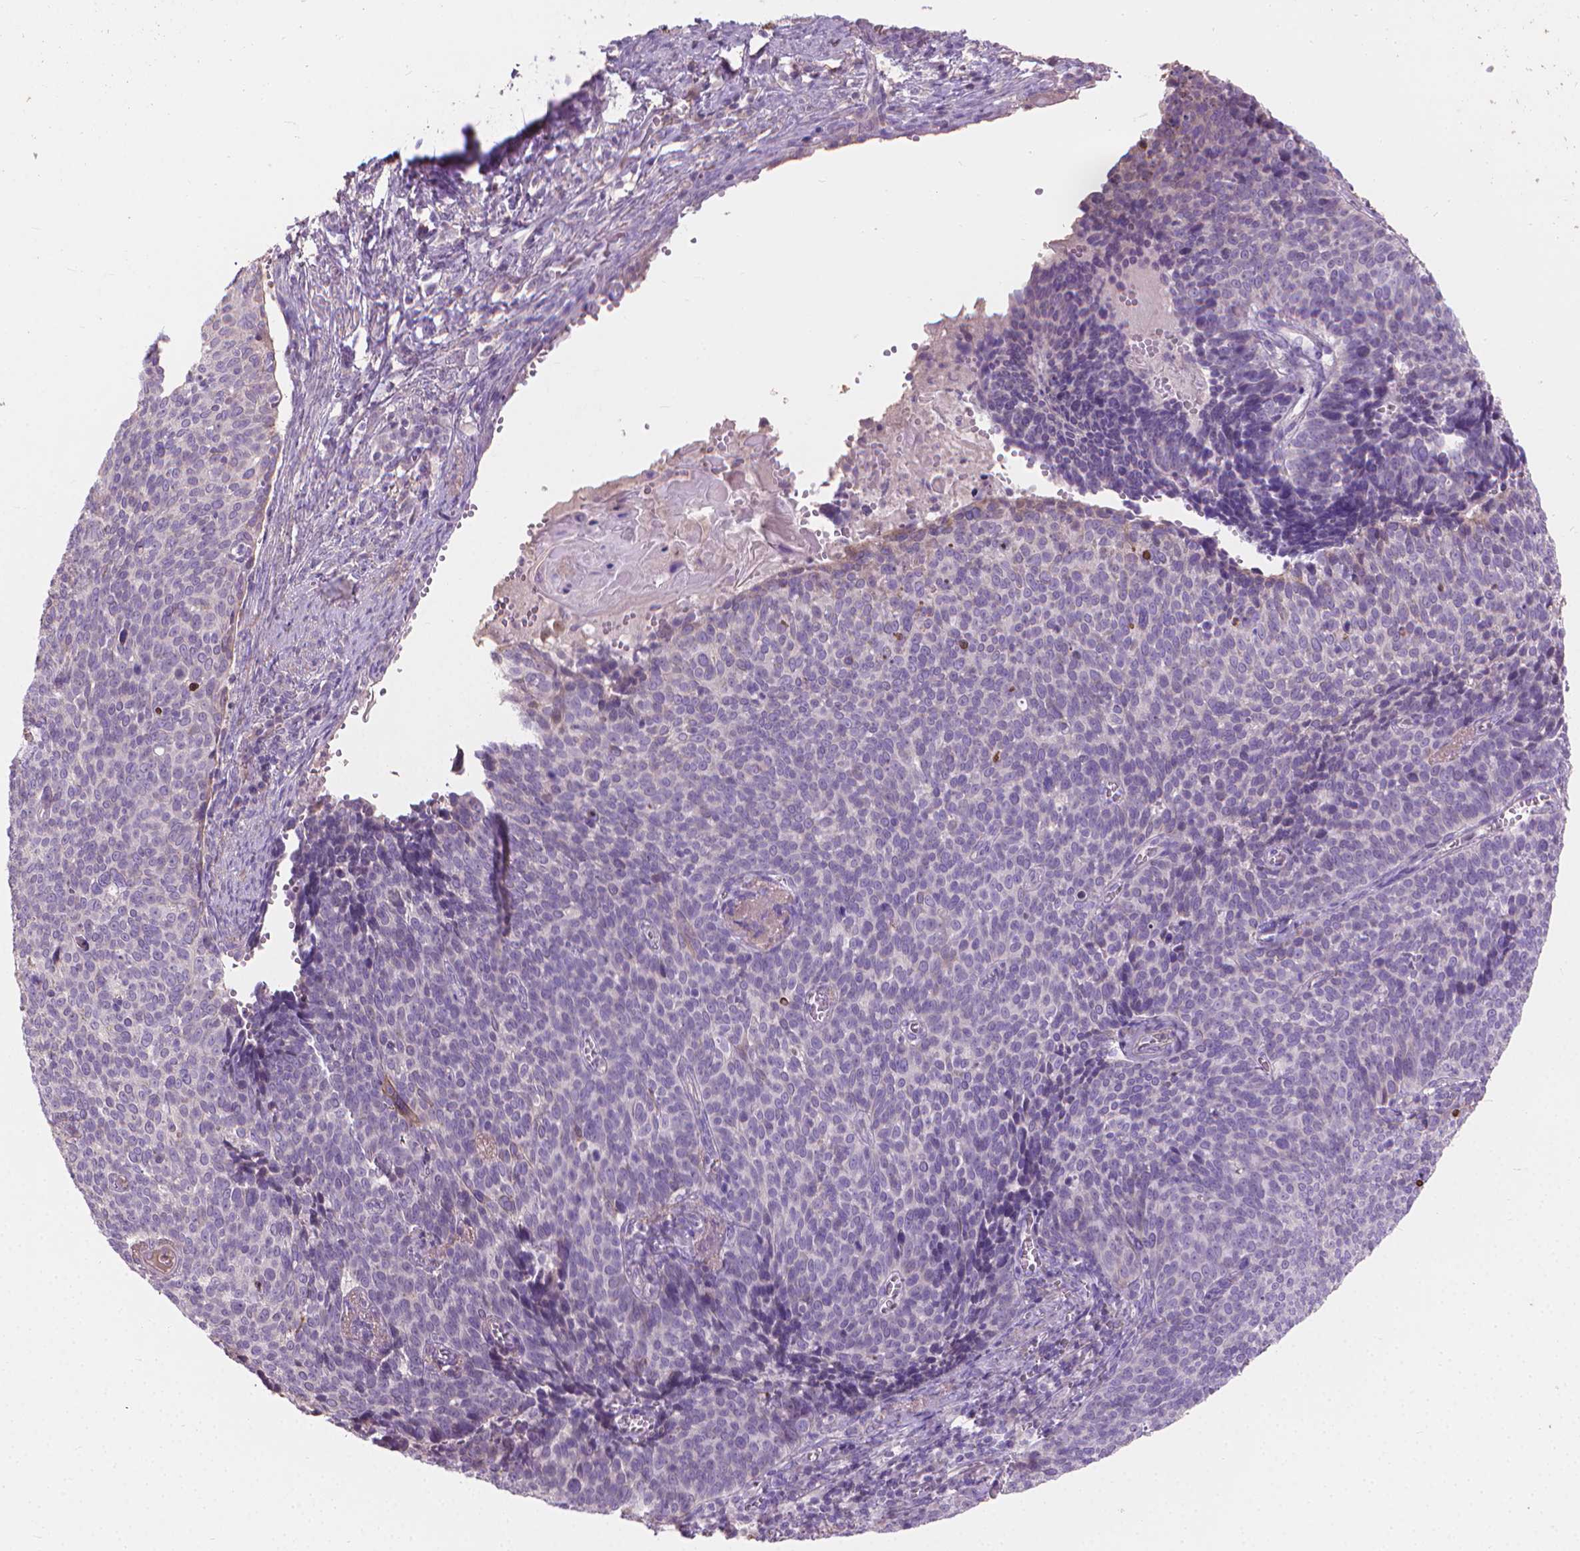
{"staining": {"intensity": "negative", "quantity": "none", "location": "none"}, "tissue": "cervical cancer", "cell_type": "Tumor cells", "image_type": "cancer", "snomed": [{"axis": "morphology", "description": "Normal tissue, NOS"}, {"axis": "morphology", "description": "Squamous cell carcinoma, NOS"}, {"axis": "topography", "description": "Cervix"}], "caption": "IHC photomicrograph of neoplastic tissue: cervical squamous cell carcinoma stained with DAB (3,3'-diaminobenzidine) demonstrates no significant protein positivity in tumor cells.", "gene": "CABCOCO1", "patient": {"sex": "female", "age": 39}}